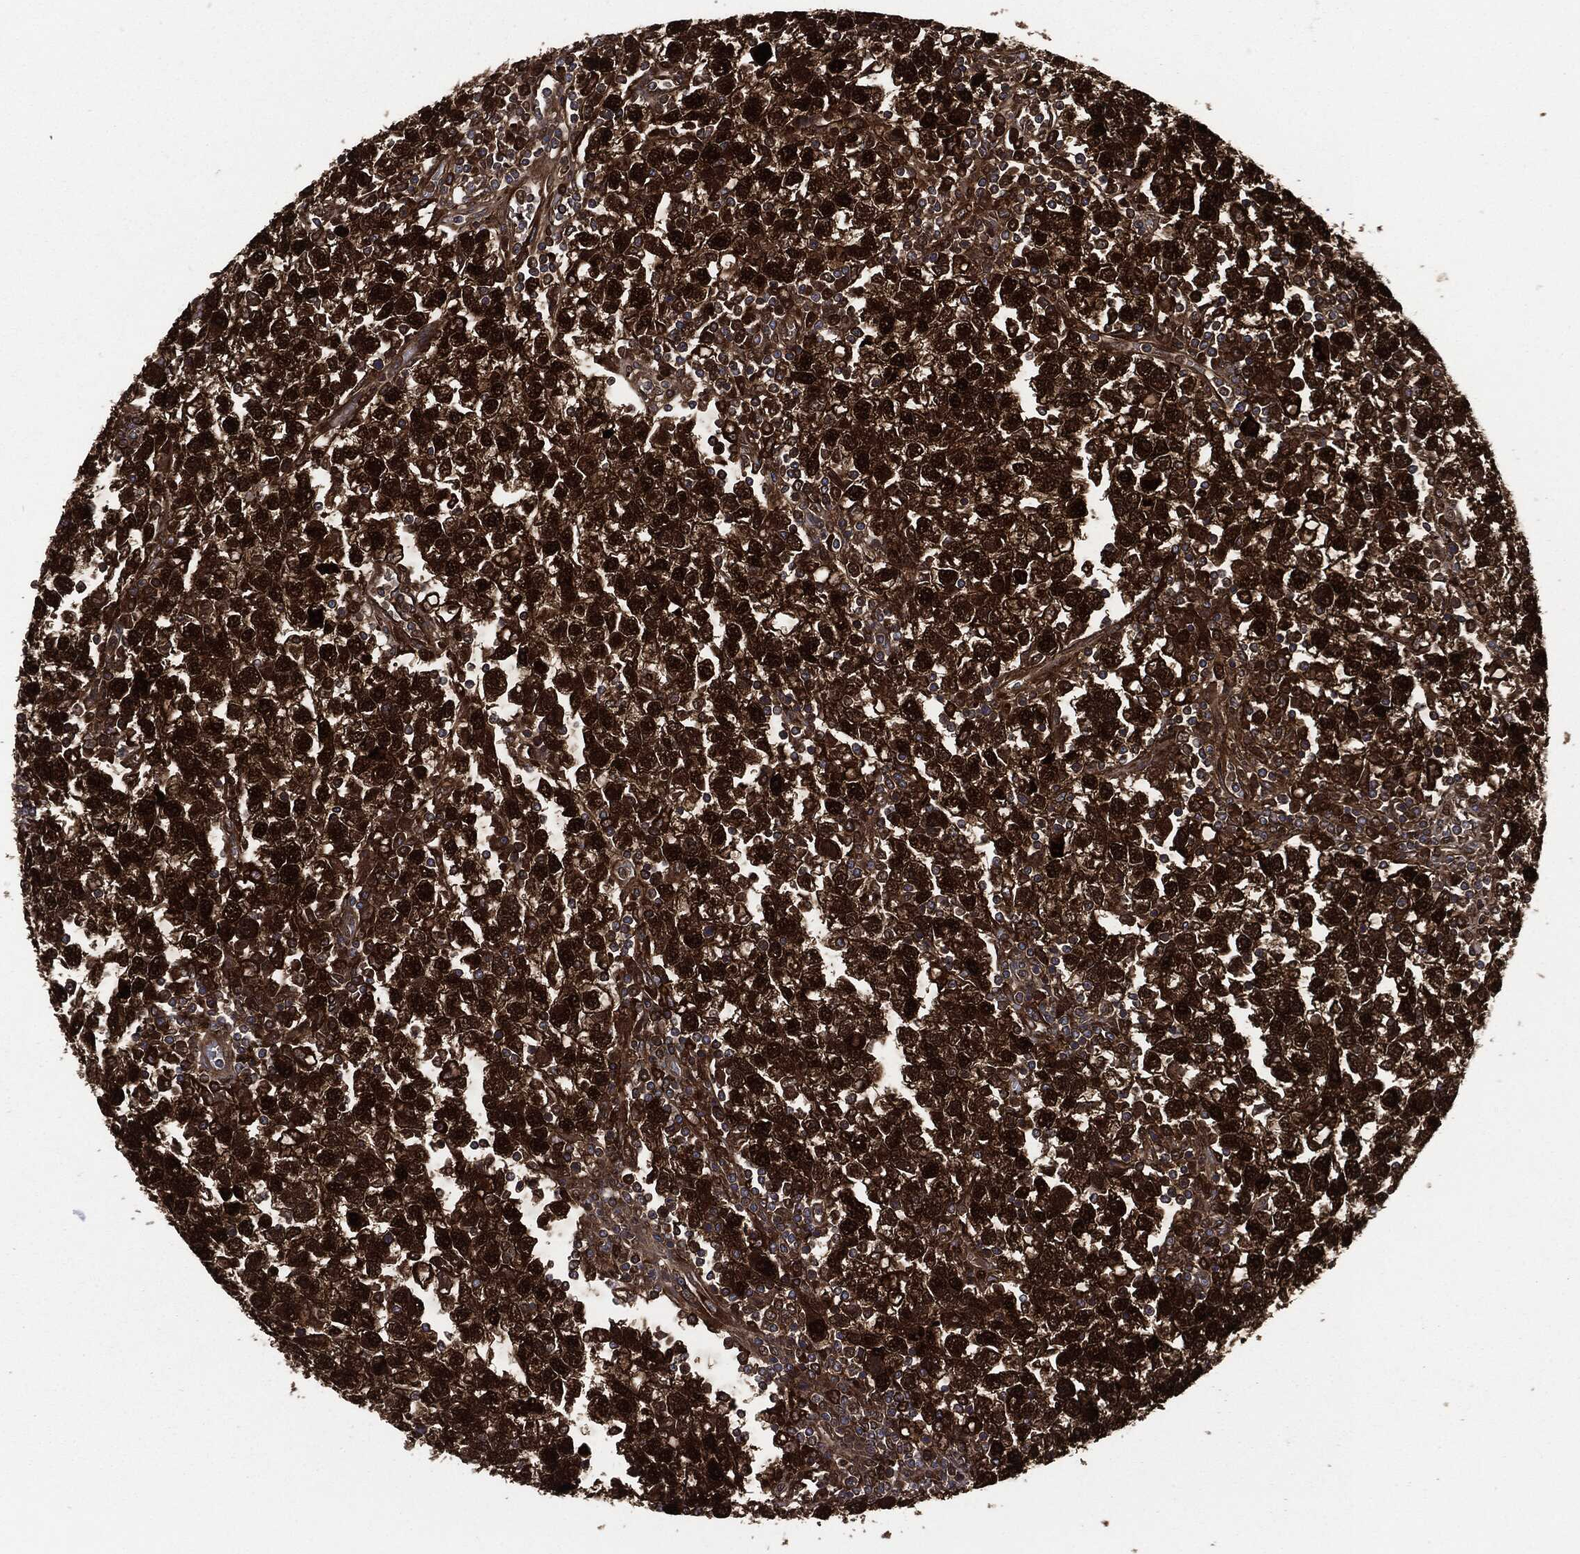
{"staining": {"intensity": "strong", "quantity": ">75%", "location": "cytoplasmic/membranous,nuclear"}, "tissue": "testis cancer", "cell_type": "Tumor cells", "image_type": "cancer", "snomed": [{"axis": "morphology", "description": "Seminoma, NOS"}, {"axis": "topography", "description": "Testis"}], "caption": "Immunohistochemistry (IHC) photomicrograph of human testis cancer stained for a protein (brown), which demonstrates high levels of strong cytoplasmic/membranous and nuclear staining in approximately >75% of tumor cells.", "gene": "DCTN1", "patient": {"sex": "male", "age": 47}}